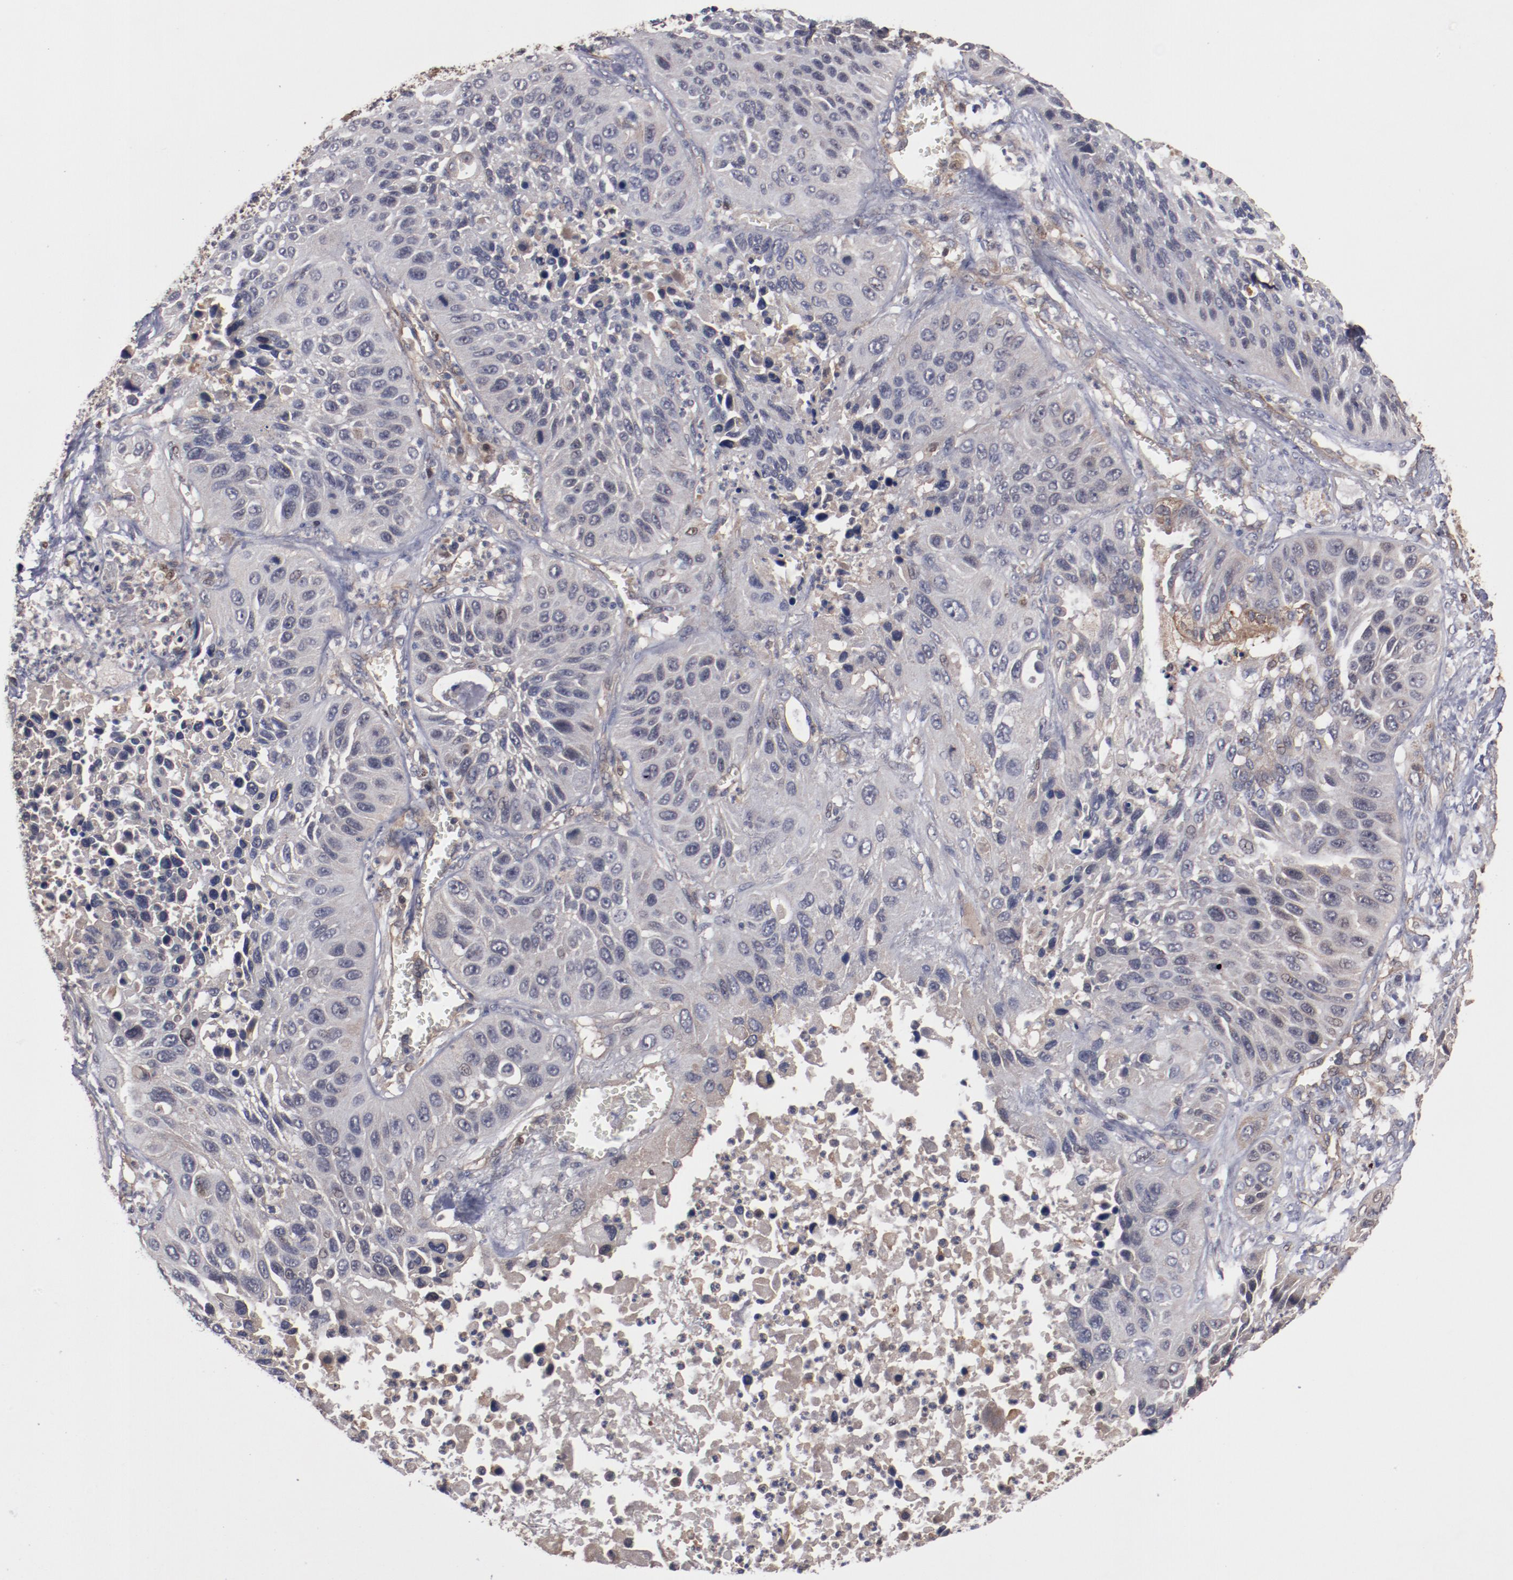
{"staining": {"intensity": "weak", "quantity": "<25%", "location": "cytoplasmic/membranous"}, "tissue": "lung cancer", "cell_type": "Tumor cells", "image_type": "cancer", "snomed": [{"axis": "morphology", "description": "Squamous cell carcinoma, NOS"}, {"axis": "topography", "description": "Lung"}], "caption": "DAB immunohistochemical staining of human lung squamous cell carcinoma shows no significant expression in tumor cells.", "gene": "DNAAF2", "patient": {"sex": "female", "age": 76}}